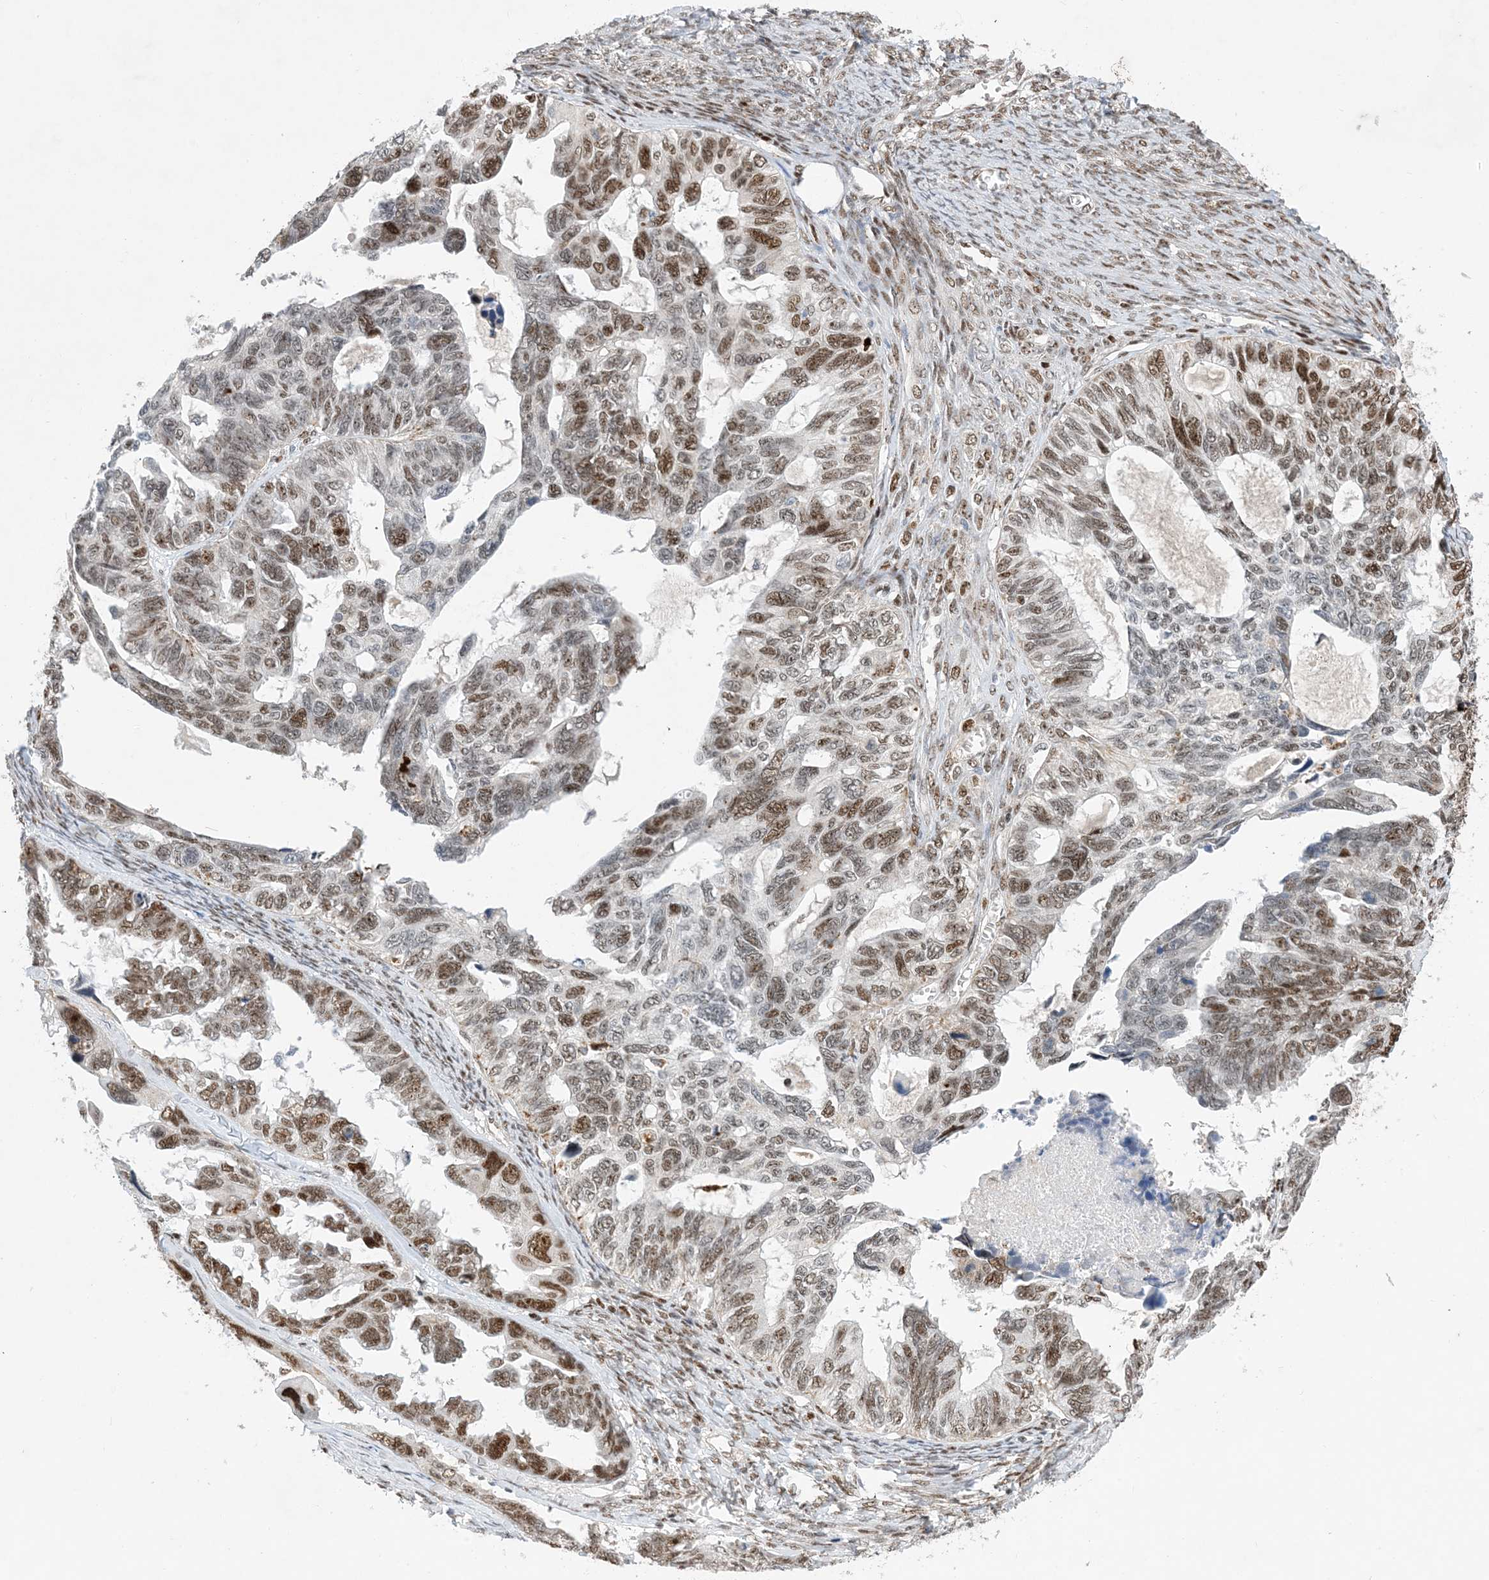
{"staining": {"intensity": "moderate", "quantity": ">75%", "location": "nuclear"}, "tissue": "ovarian cancer", "cell_type": "Tumor cells", "image_type": "cancer", "snomed": [{"axis": "morphology", "description": "Cystadenocarcinoma, serous, NOS"}, {"axis": "topography", "description": "Ovary"}], "caption": "IHC of human ovarian cancer demonstrates medium levels of moderate nuclear positivity in approximately >75% of tumor cells.", "gene": "TSPYL1", "patient": {"sex": "female", "age": 79}}